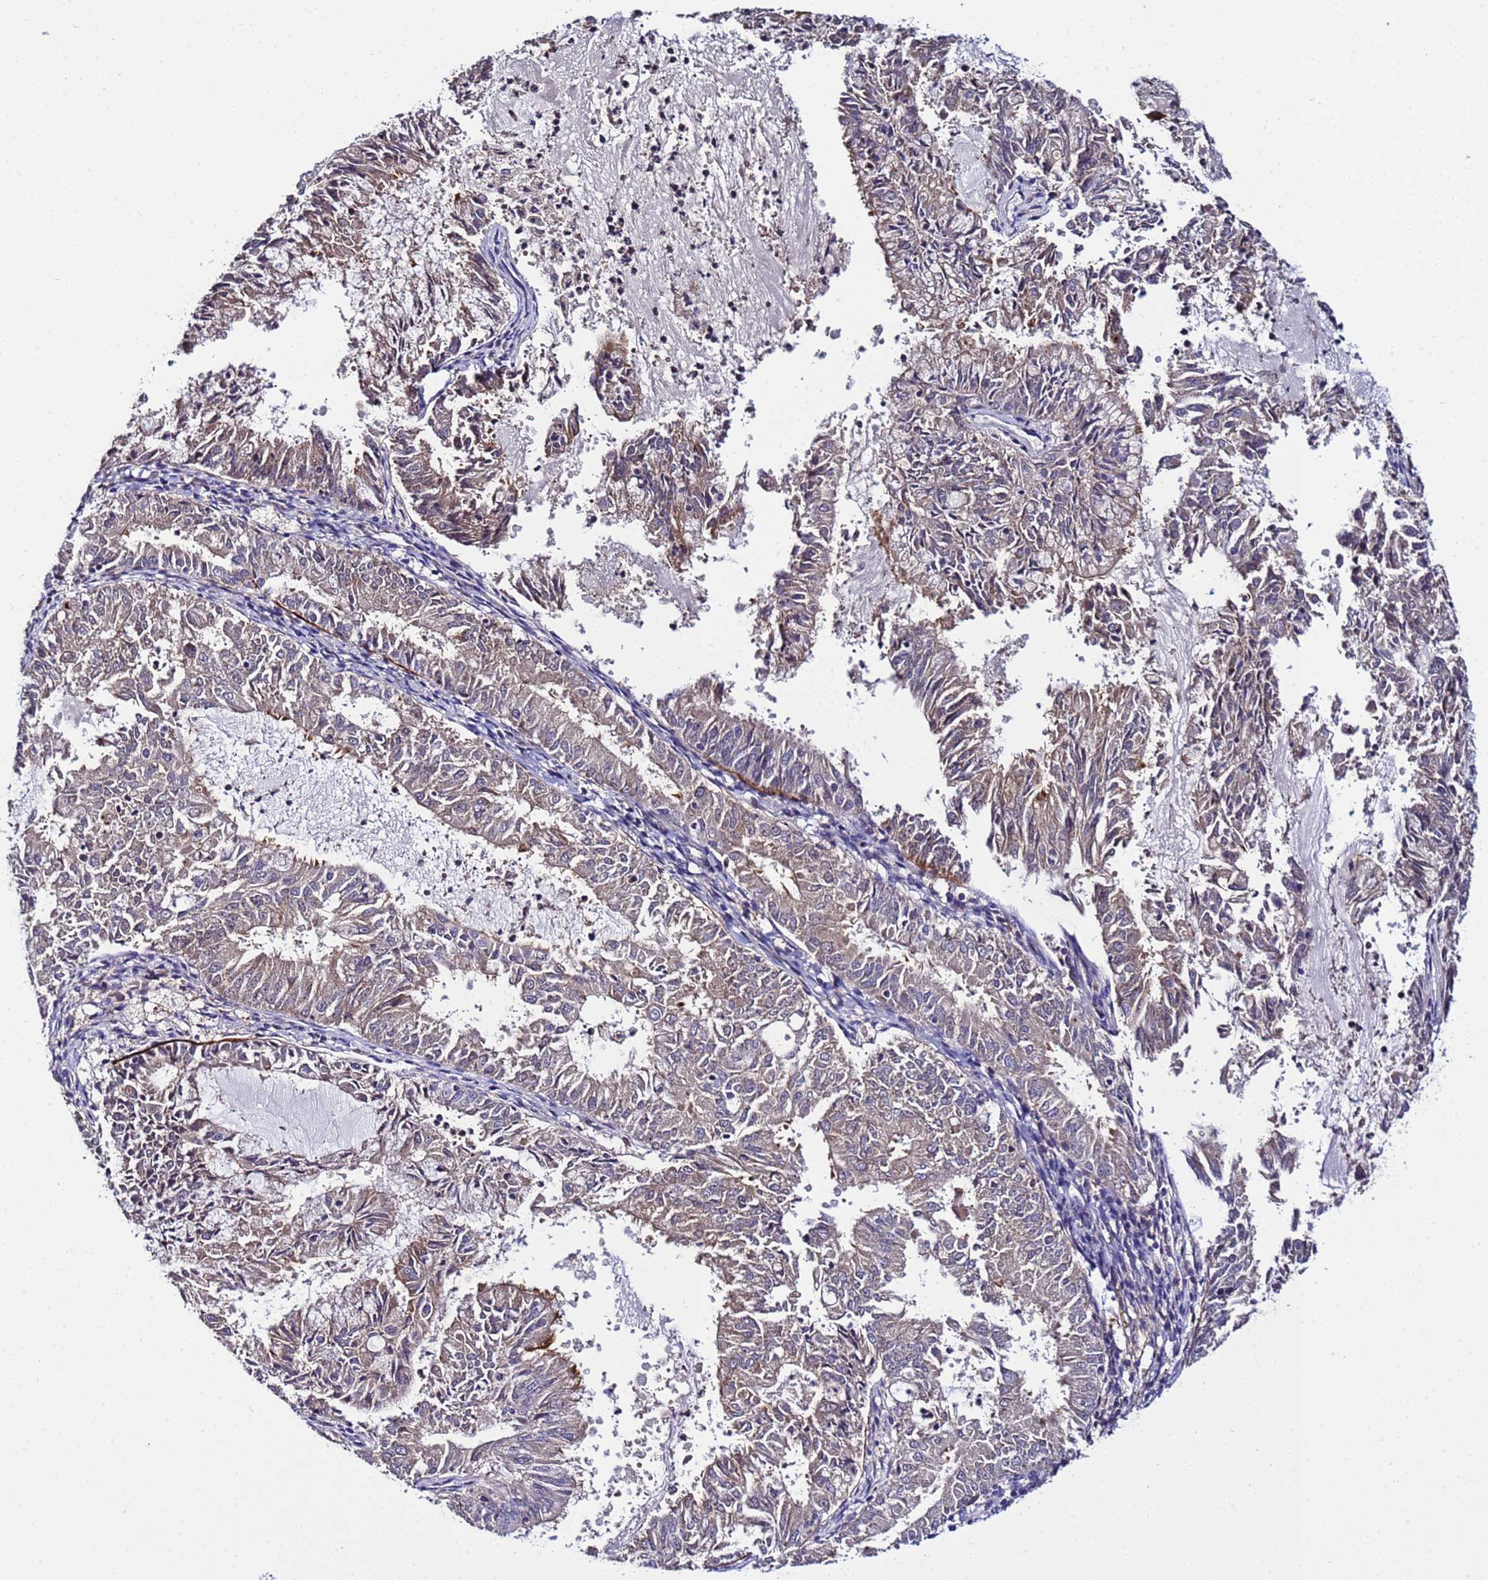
{"staining": {"intensity": "weak", "quantity": "25%-75%", "location": "cytoplasmic/membranous"}, "tissue": "endometrial cancer", "cell_type": "Tumor cells", "image_type": "cancer", "snomed": [{"axis": "morphology", "description": "Adenocarcinoma, NOS"}, {"axis": "topography", "description": "Endometrium"}], "caption": "A low amount of weak cytoplasmic/membranous staining is present in about 25%-75% of tumor cells in endometrial adenocarcinoma tissue.", "gene": "PLXDC2", "patient": {"sex": "female", "age": 57}}